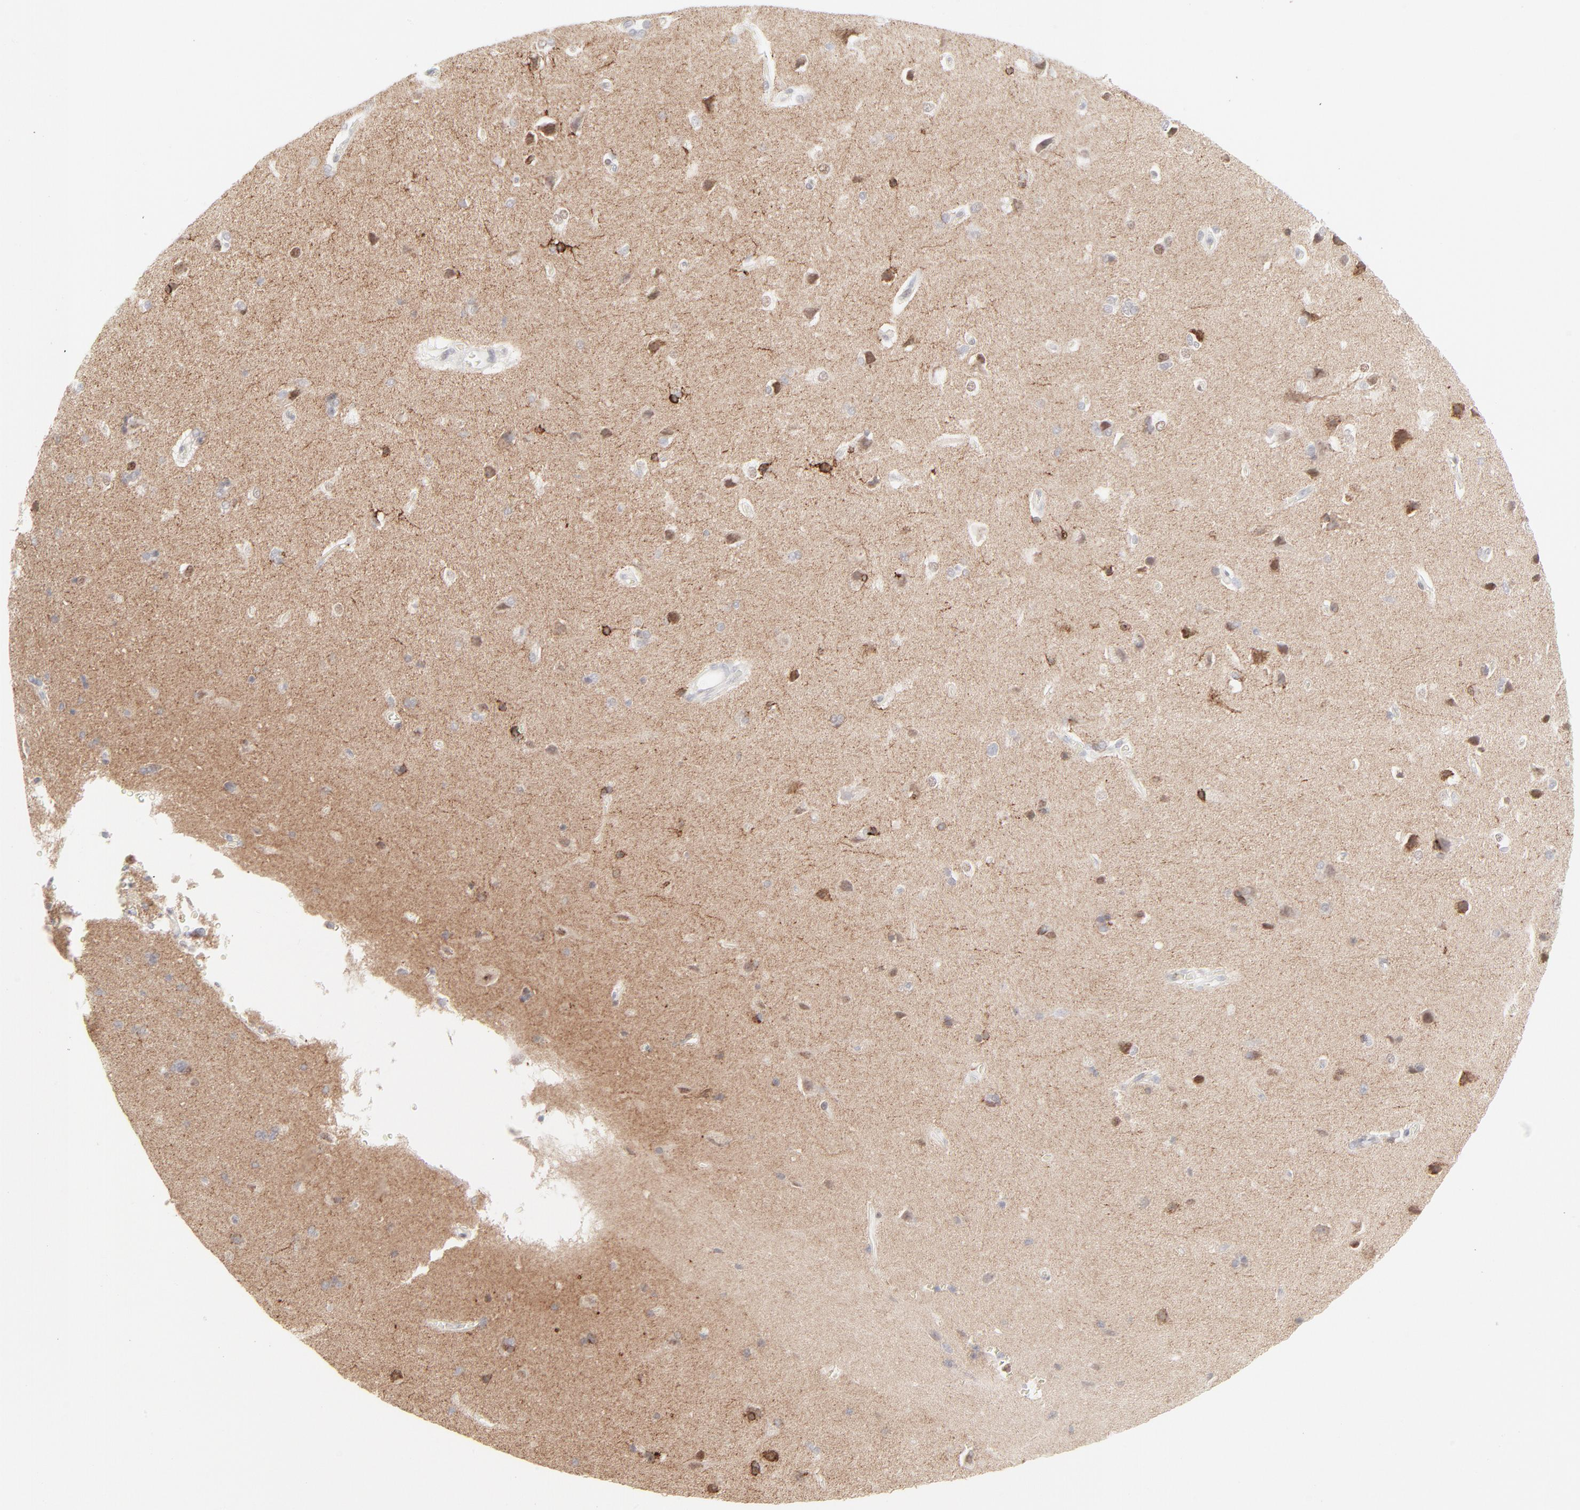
{"staining": {"intensity": "negative", "quantity": "none", "location": "none"}, "tissue": "cerebral cortex", "cell_type": "Endothelial cells", "image_type": "normal", "snomed": [{"axis": "morphology", "description": "Normal tissue, NOS"}, {"axis": "topography", "description": "Cerebral cortex"}], "caption": "High power microscopy histopathology image of an immunohistochemistry (IHC) photomicrograph of unremarkable cerebral cortex, revealing no significant expression in endothelial cells. (DAB (3,3'-diaminobenzidine) immunohistochemistry (IHC), high magnification).", "gene": "PRKCB", "patient": {"sex": "male", "age": 62}}